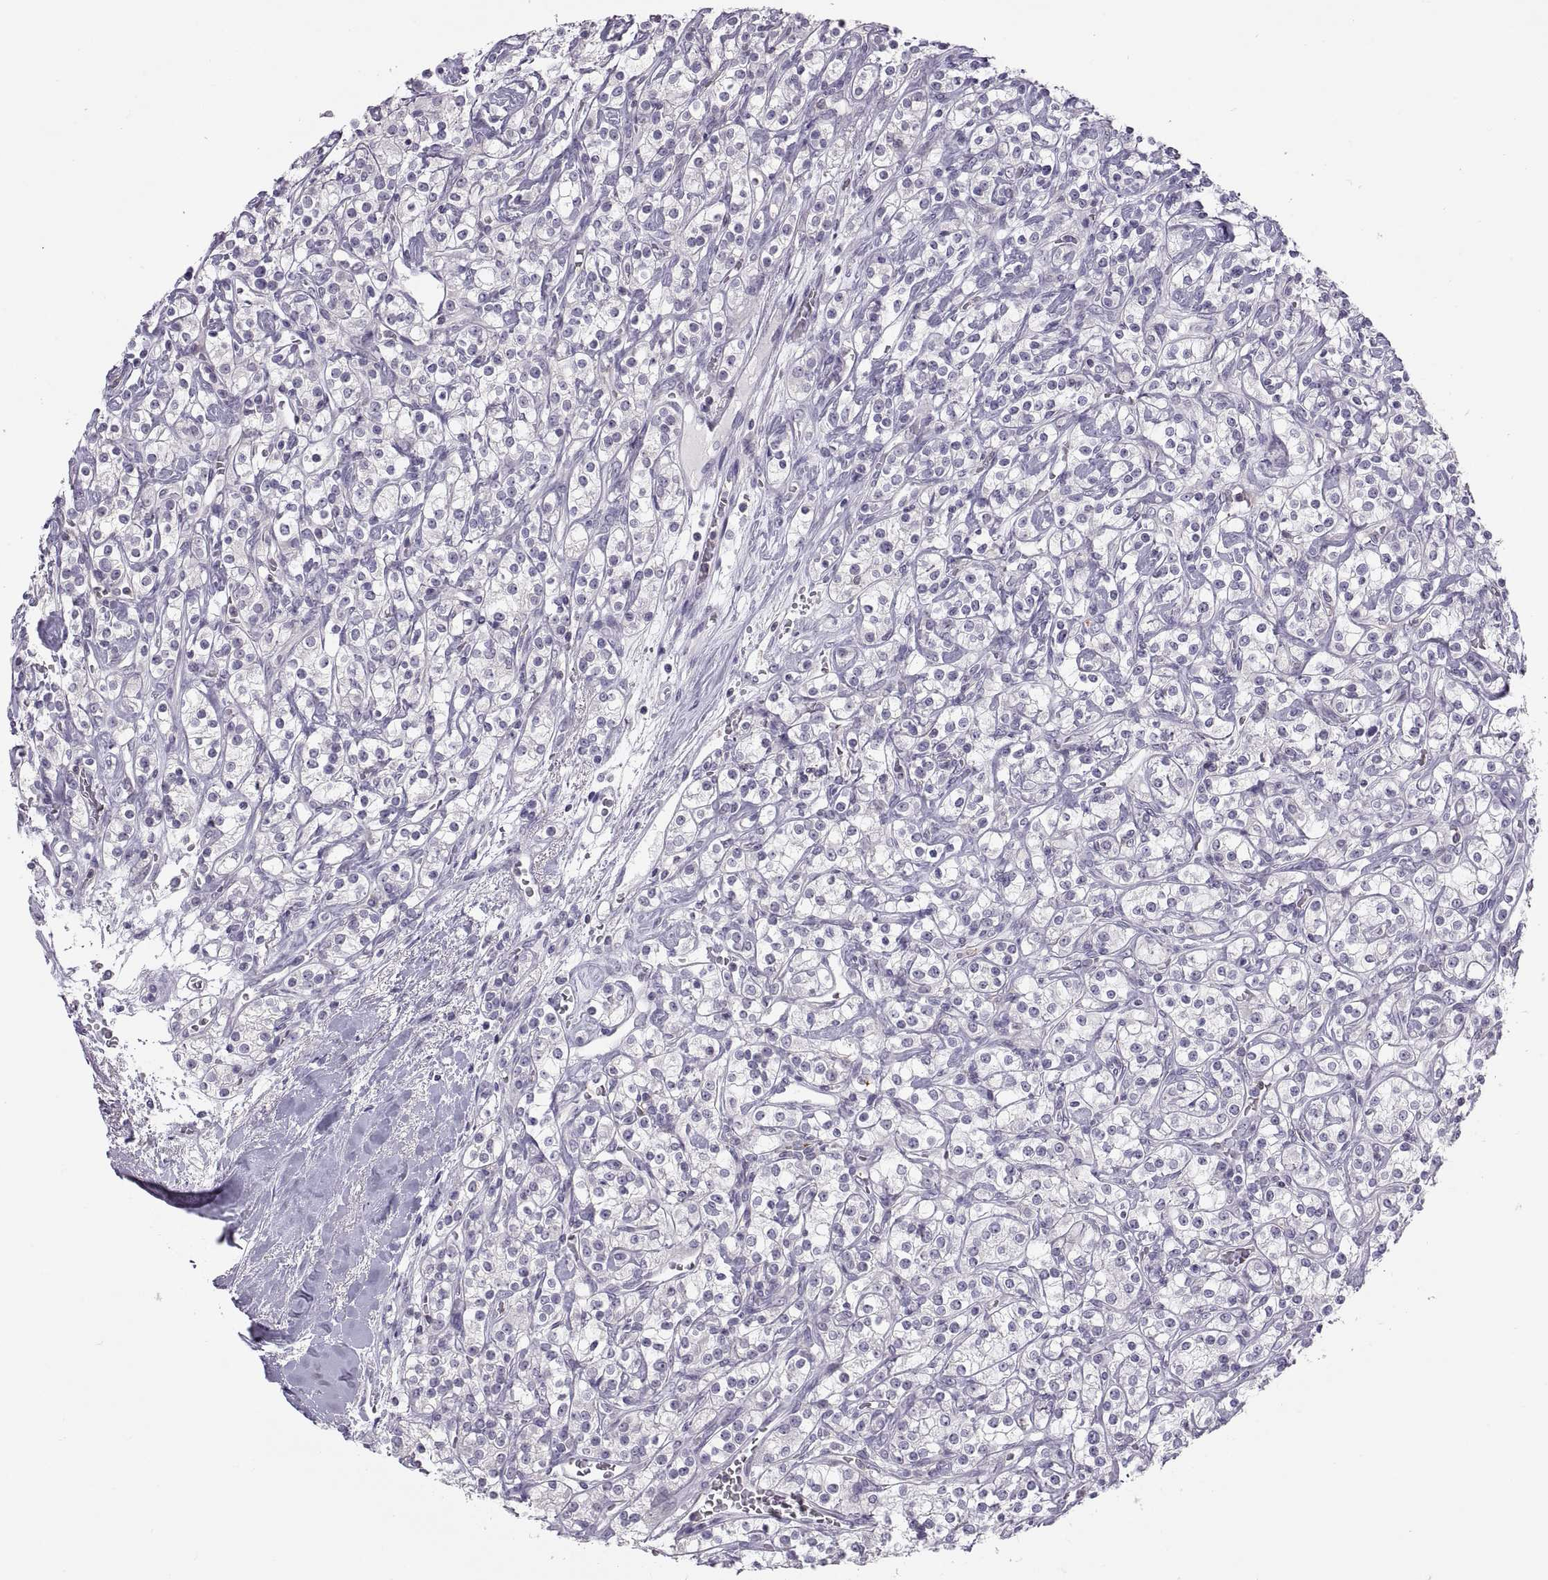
{"staining": {"intensity": "negative", "quantity": "none", "location": "none"}, "tissue": "renal cancer", "cell_type": "Tumor cells", "image_type": "cancer", "snomed": [{"axis": "morphology", "description": "Adenocarcinoma, NOS"}, {"axis": "topography", "description": "Kidney"}], "caption": "The micrograph reveals no significant staining in tumor cells of renal cancer.", "gene": "TTC21A", "patient": {"sex": "male", "age": 77}}